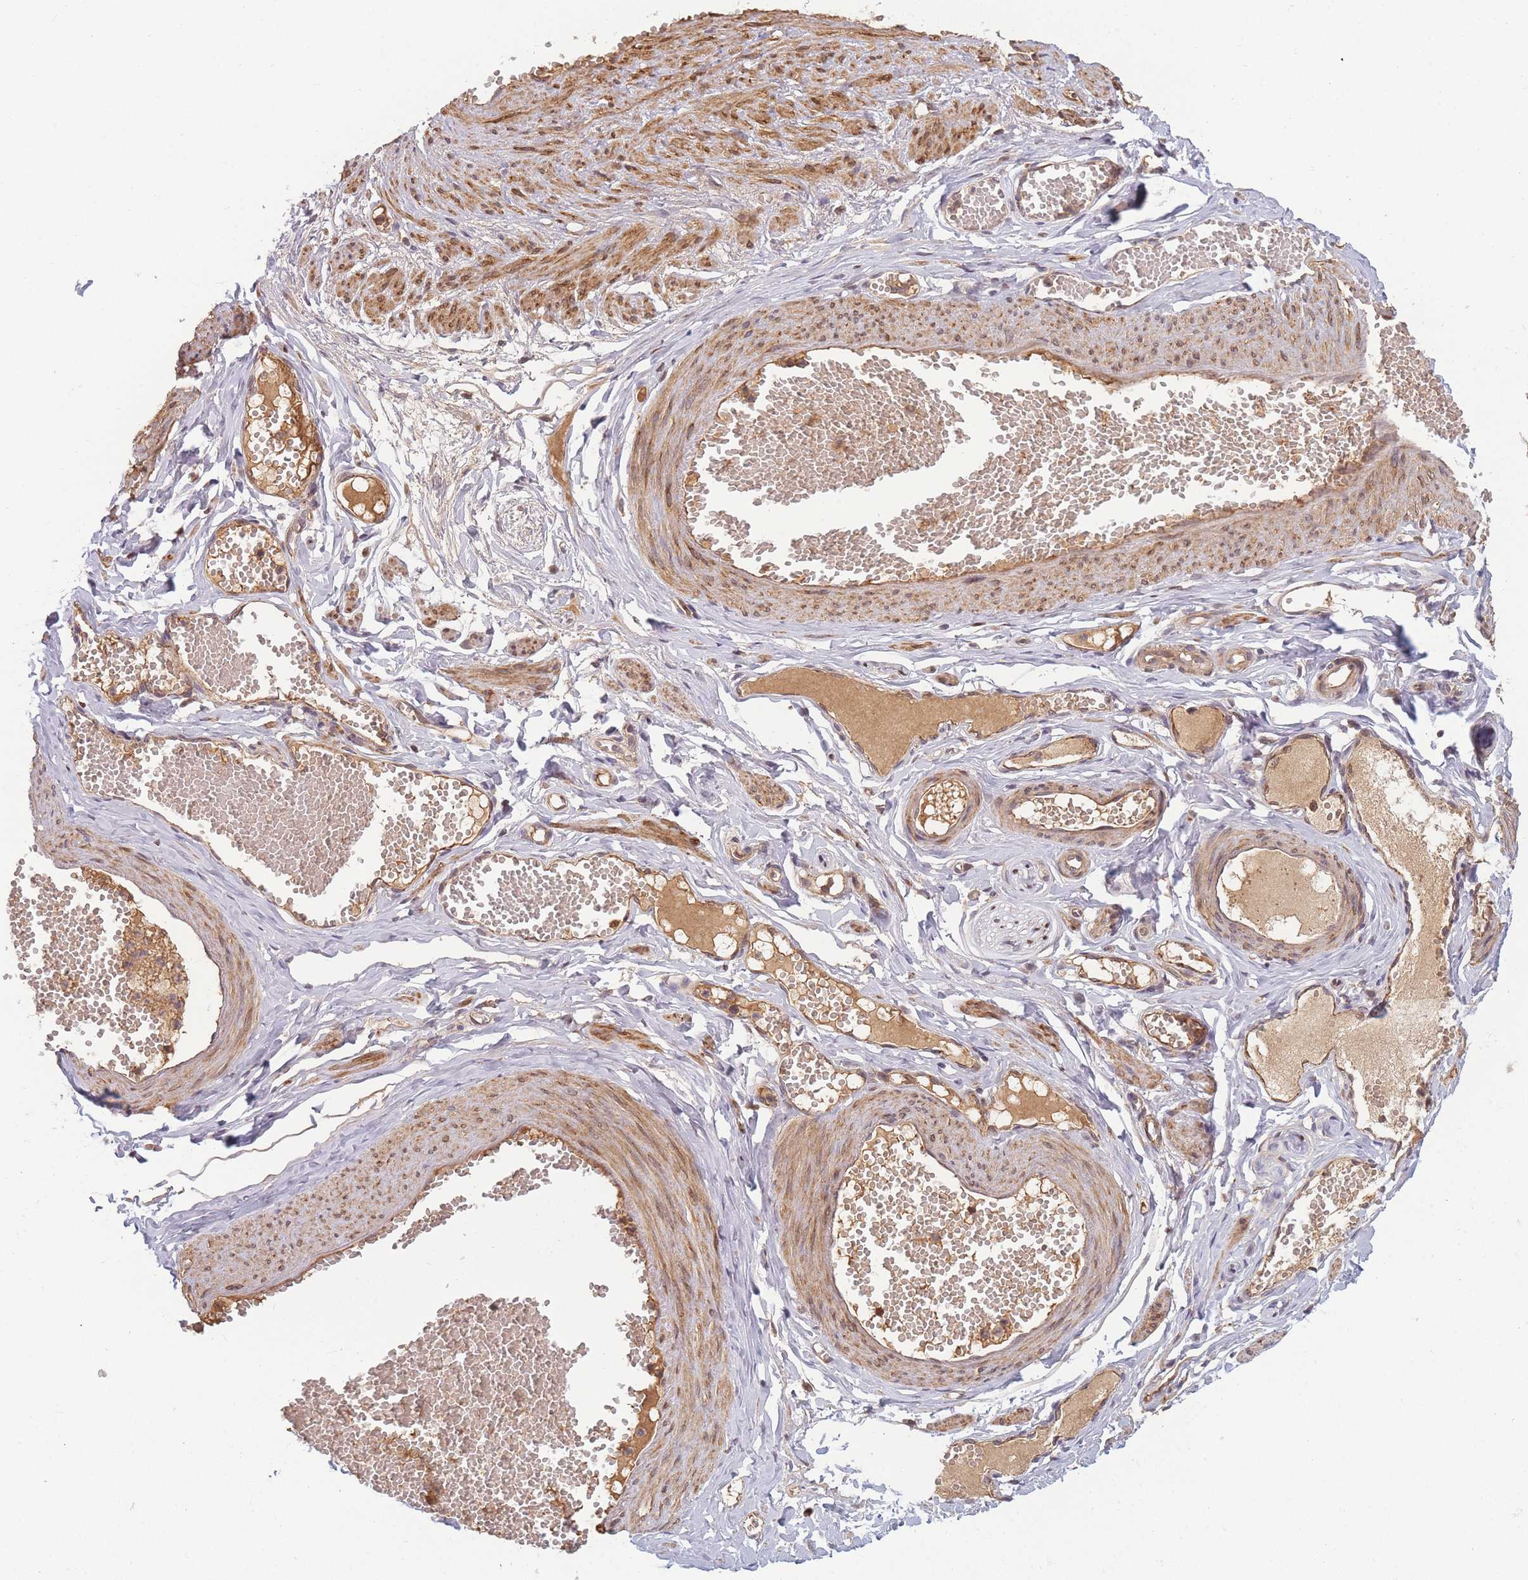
{"staining": {"intensity": "weak", "quantity": "<25%", "location": "cytoplasmic/membranous"}, "tissue": "adipose tissue", "cell_type": "Adipocytes", "image_type": "normal", "snomed": [{"axis": "morphology", "description": "Normal tissue, NOS"}, {"axis": "topography", "description": "Smooth muscle"}, {"axis": "topography", "description": "Peripheral nerve tissue"}], "caption": "Immunohistochemistry (IHC) image of unremarkable adipose tissue stained for a protein (brown), which reveals no staining in adipocytes. (Brightfield microscopy of DAB immunohistochemistry (IHC) at high magnification).", "gene": "FAM153A", "patient": {"sex": "female", "age": 39}}